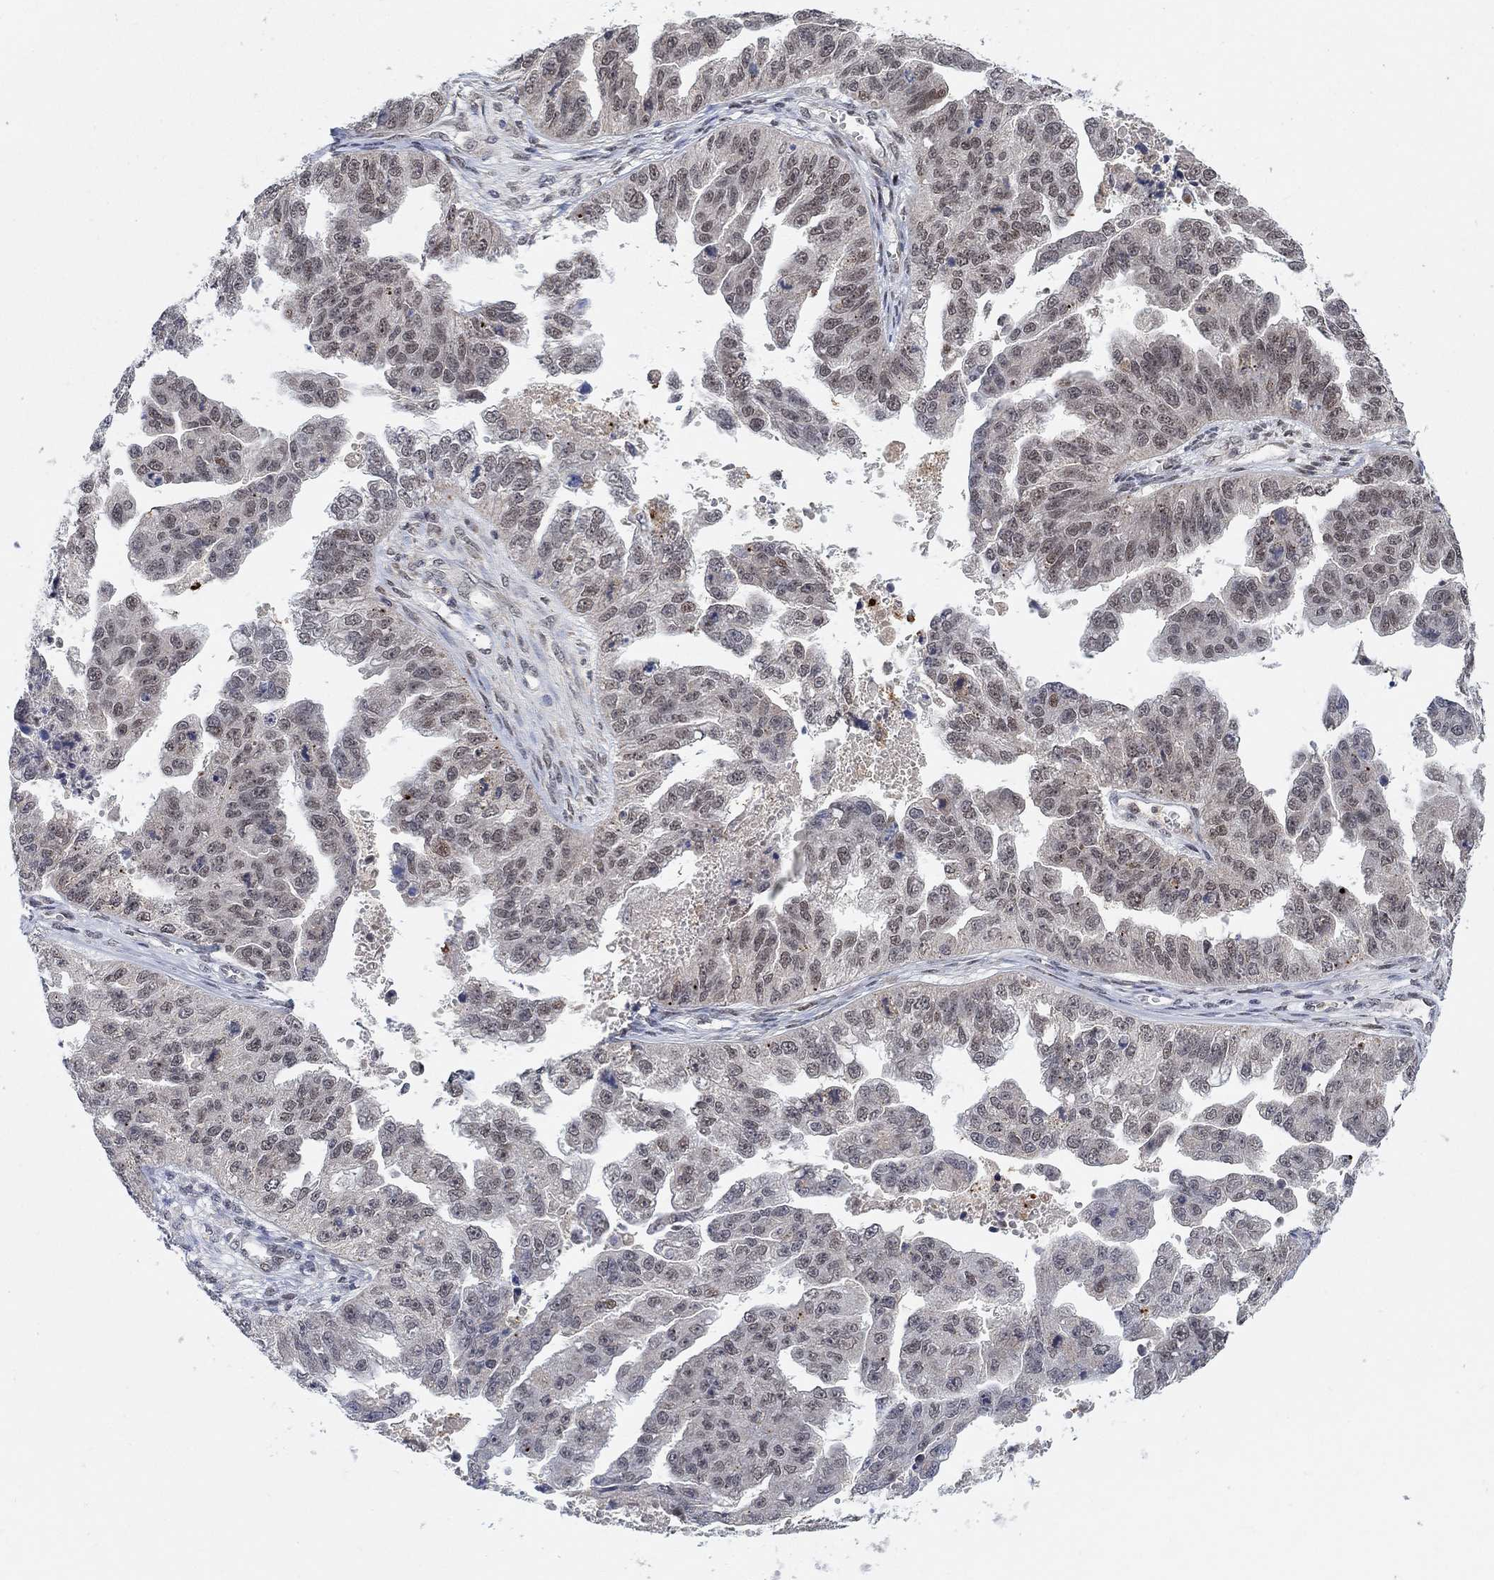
{"staining": {"intensity": "negative", "quantity": "none", "location": "none"}, "tissue": "ovarian cancer", "cell_type": "Tumor cells", "image_type": "cancer", "snomed": [{"axis": "morphology", "description": "Cystadenocarcinoma, serous, NOS"}, {"axis": "topography", "description": "Ovary"}], "caption": "Immunohistochemistry photomicrograph of human ovarian serous cystadenocarcinoma stained for a protein (brown), which reveals no staining in tumor cells. (DAB (3,3'-diaminobenzidine) immunohistochemistry visualized using brightfield microscopy, high magnification).", "gene": "THAP8", "patient": {"sex": "female", "age": 58}}